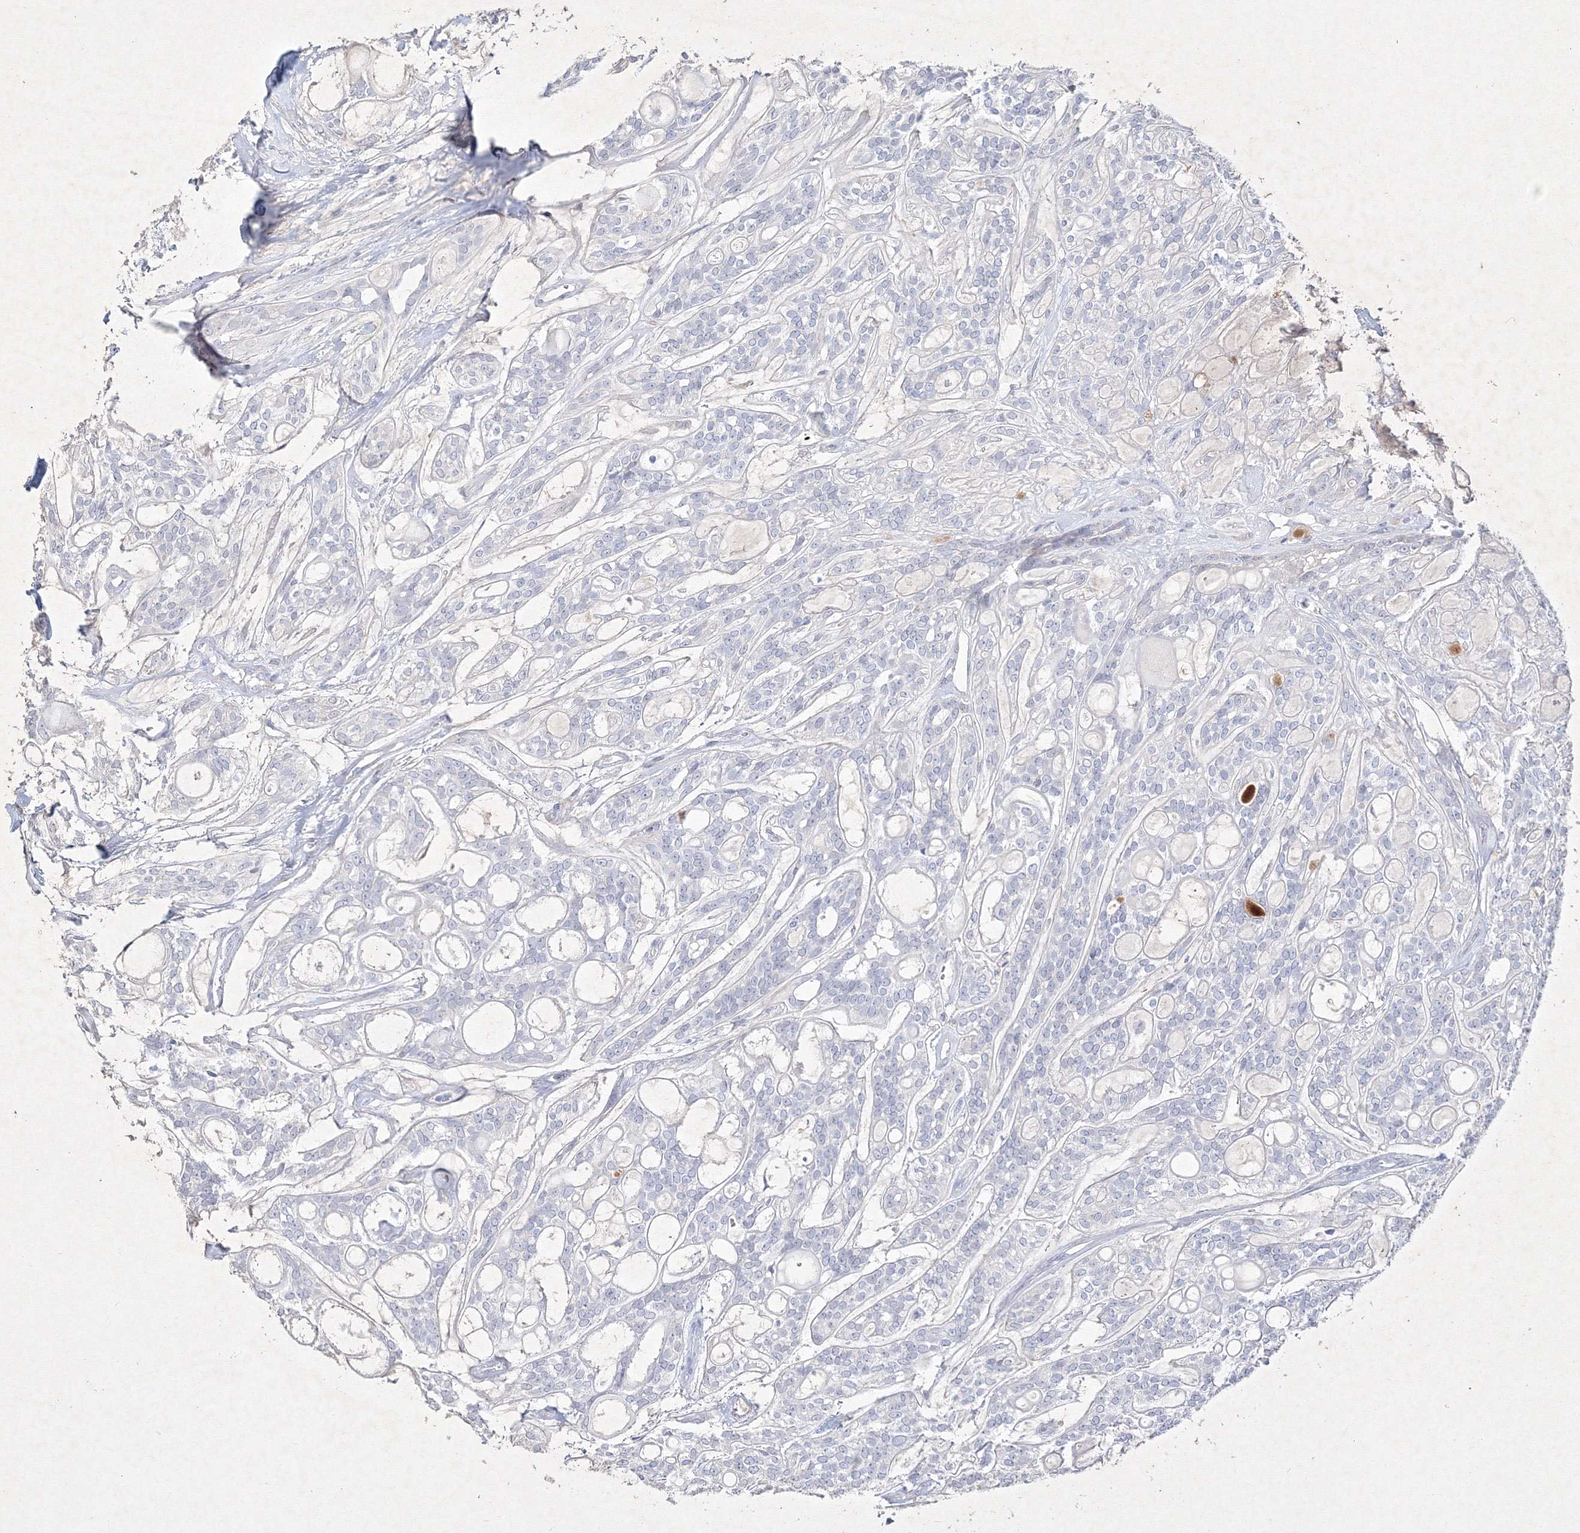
{"staining": {"intensity": "negative", "quantity": "none", "location": "none"}, "tissue": "head and neck cancer", "cell_type": "Tumor cells", "image_type": "cancer", "snomed": [{"axis": "morphology", "description": "Adenocarcinoma, NOS"}, {"axis": "topography", "description": "Head-Neck"}], "caption": "The photomicrograph displays no significant staining in tumor cells of head and neck cancer (adenocarcinoma). (Brightfield microscopy of DAB immunohistochemistry (IHC) at high magnification).", "gene": "CXXC4", "patient": {"sex": "male", "age": 66}}